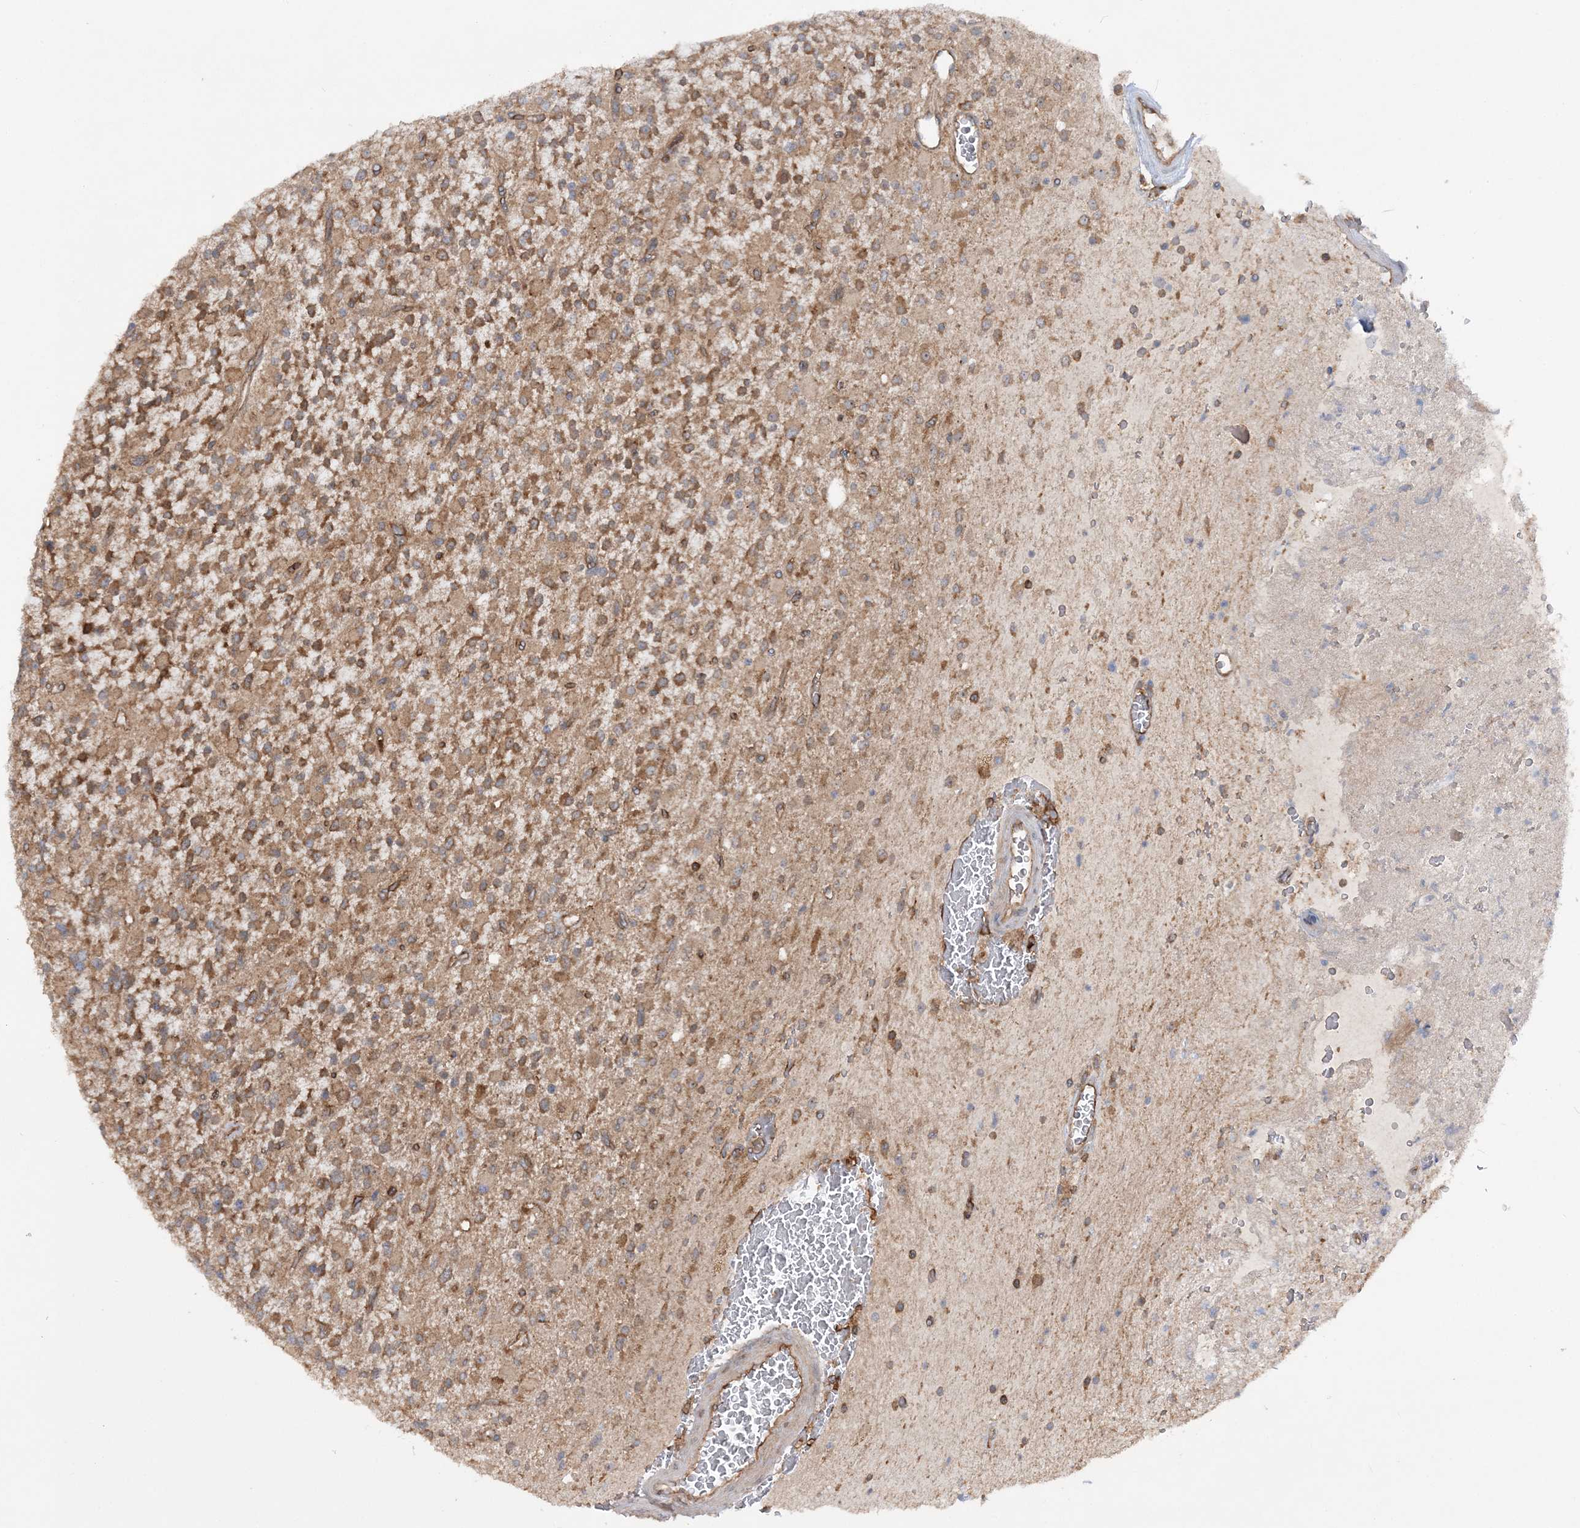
{"staining": {"intensity": "moderate", "quantity": ">75%", "location": "cytoplasmic/membranous"}, "tissue": "glioma", "cell_type": "Tumor cells", "image_type": "cancer", "snomed": [{"axis": "morphology", "description": "Glioma, malignant, High grade"}, {"axis": "topography", "description": "Brain"}], "caption": "Human malignant glioma (high-grade) stained with a brown dye exhibits moderate cytoplasmic/membranous positive expression in about >75% of tumor cells.", "gene": "ACAP2", "patient": {"sex": "male", "age": 34}}